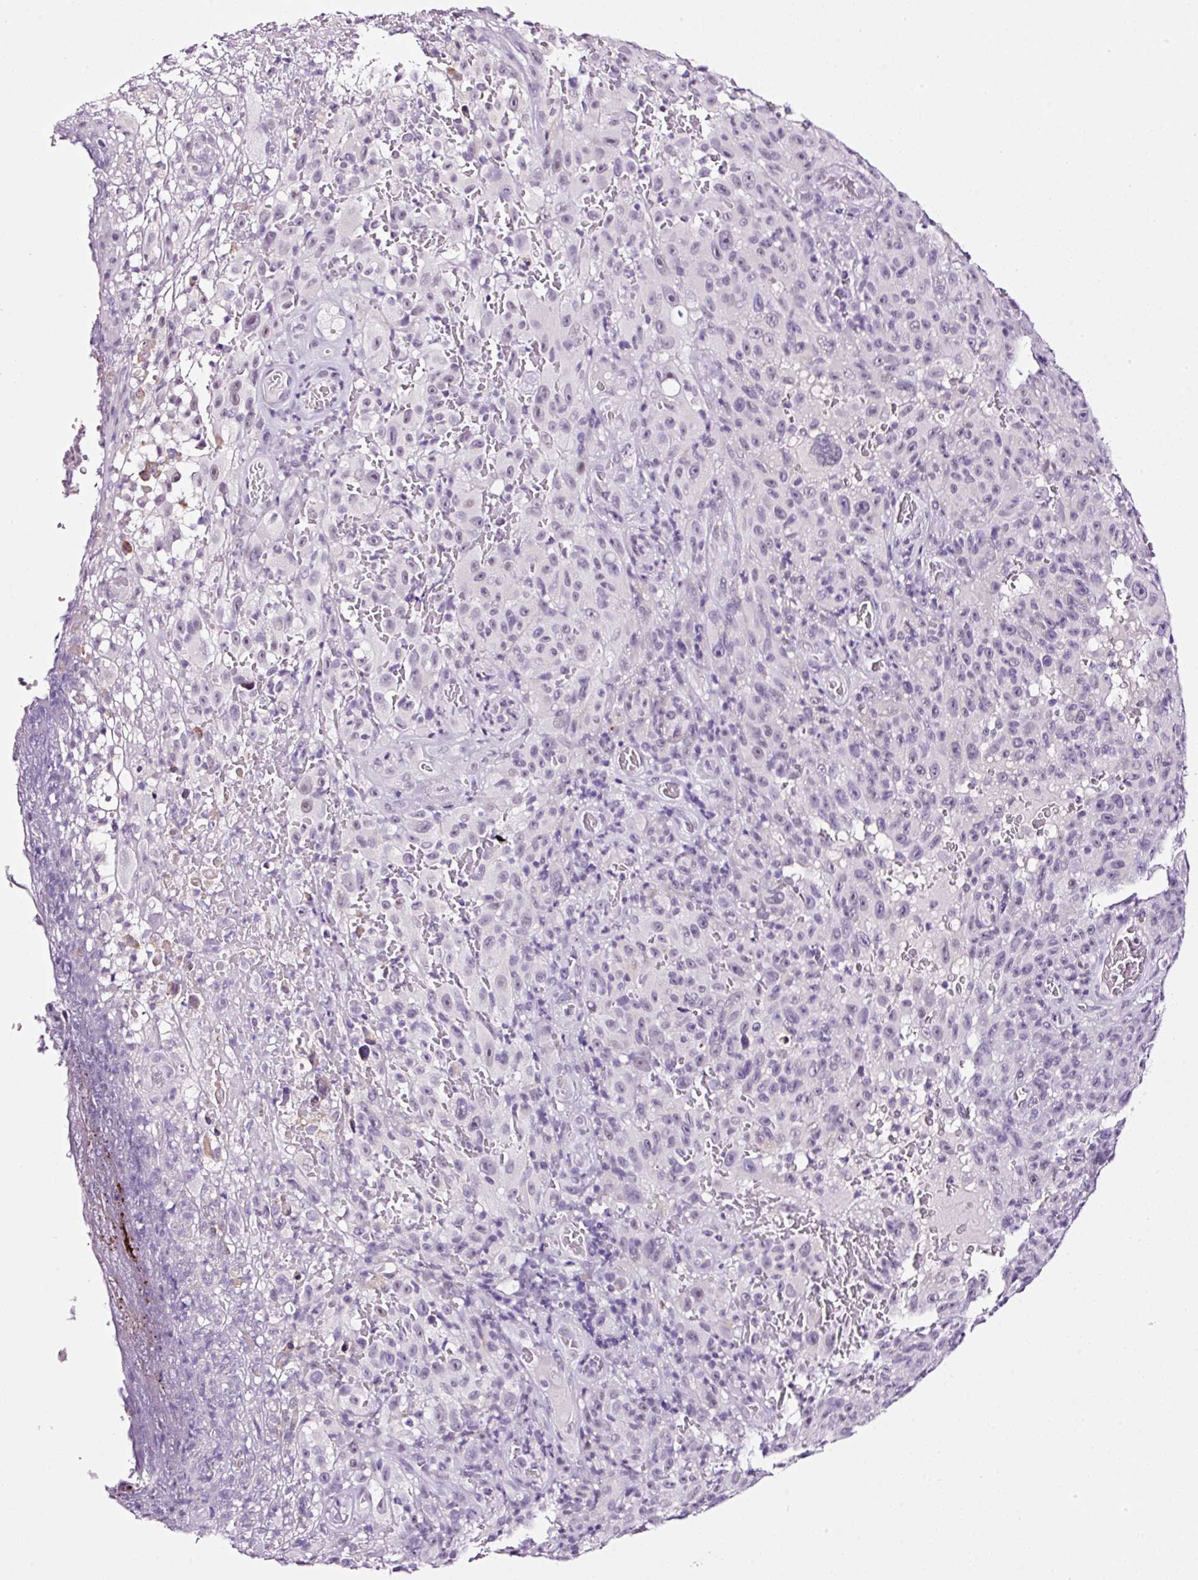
{"staining": {"intensity": "negative", "quantity": "none", "location": "none"}, "tissue": "melanoma", "cell_type": "Tumor cells", "image_type": "cancer", "snomed": [{"axis": "morphology", "description": "Malignant melanoma, NOS"}, {"axis": "topography", "description": "Skin"}], "caption": "DAB (3,3'-diaminobenzidine) immunohistochemical staining of malignant melanoma exhibits no significant staining in tumor cells.", "gene": "RTF2", "patient": {"sex": "female", "age": 82}}